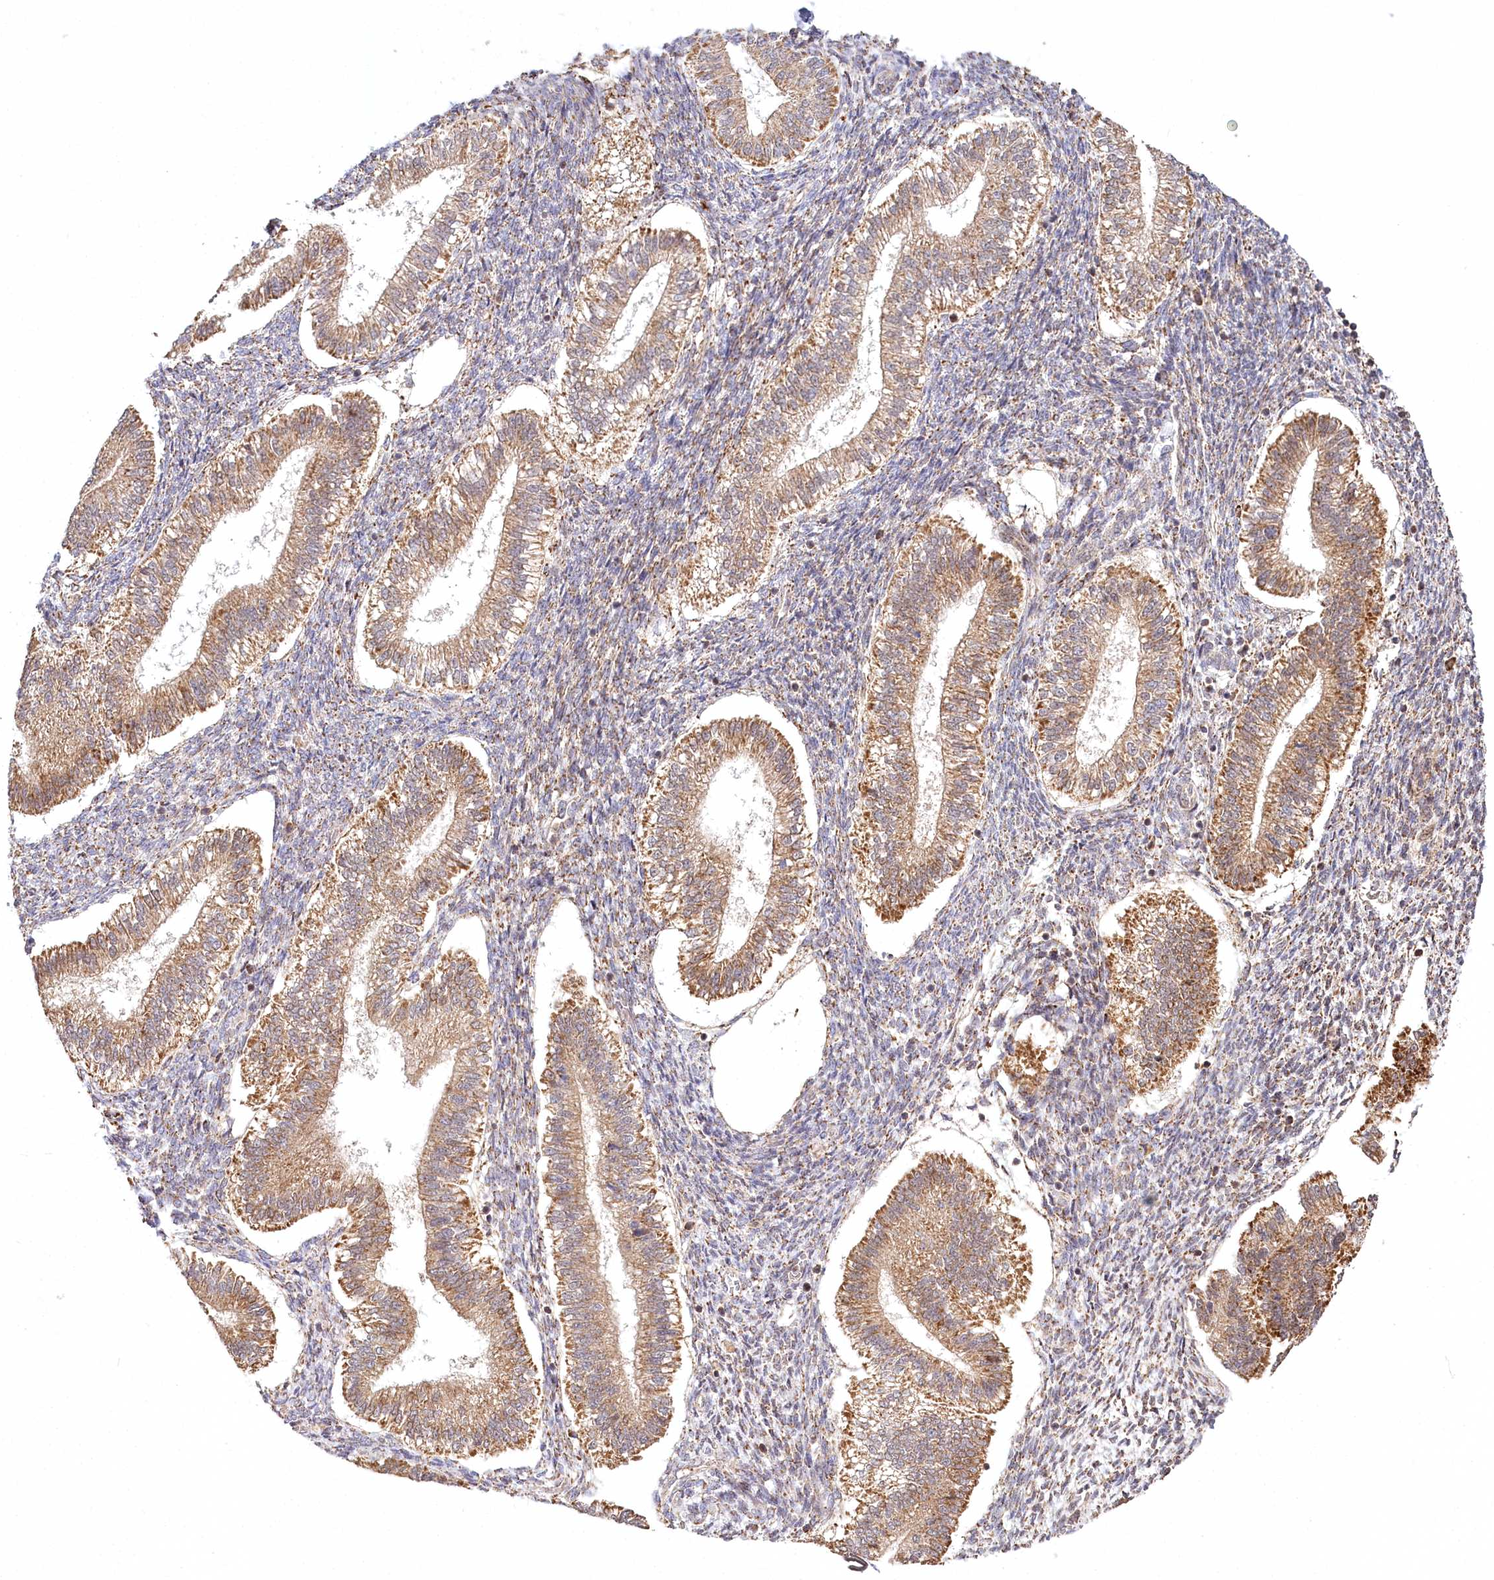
{"staining": {"intensity": "weak", "quantity": "25%-75%", "location": "cytoplasmic/membranous"}, "tissue": "endometrium", "cell_type": "Cells in endometrial stroma", "image_type": "normal", "snomed": [{"axis": "morphology", "description": "Normal tissue, NOS"}, {"axis": "topography", "description": "Endometrium"}], "caption": "This micrograph exhibits immunohistochemistry staining of benign human endometrium, with low weak cytoplasmic/membranous positivity in about 25%-75% of cells in endometrial stroma.", "gene": "RTN4IP1", "patient": {"sex": "female", "age": 25}}